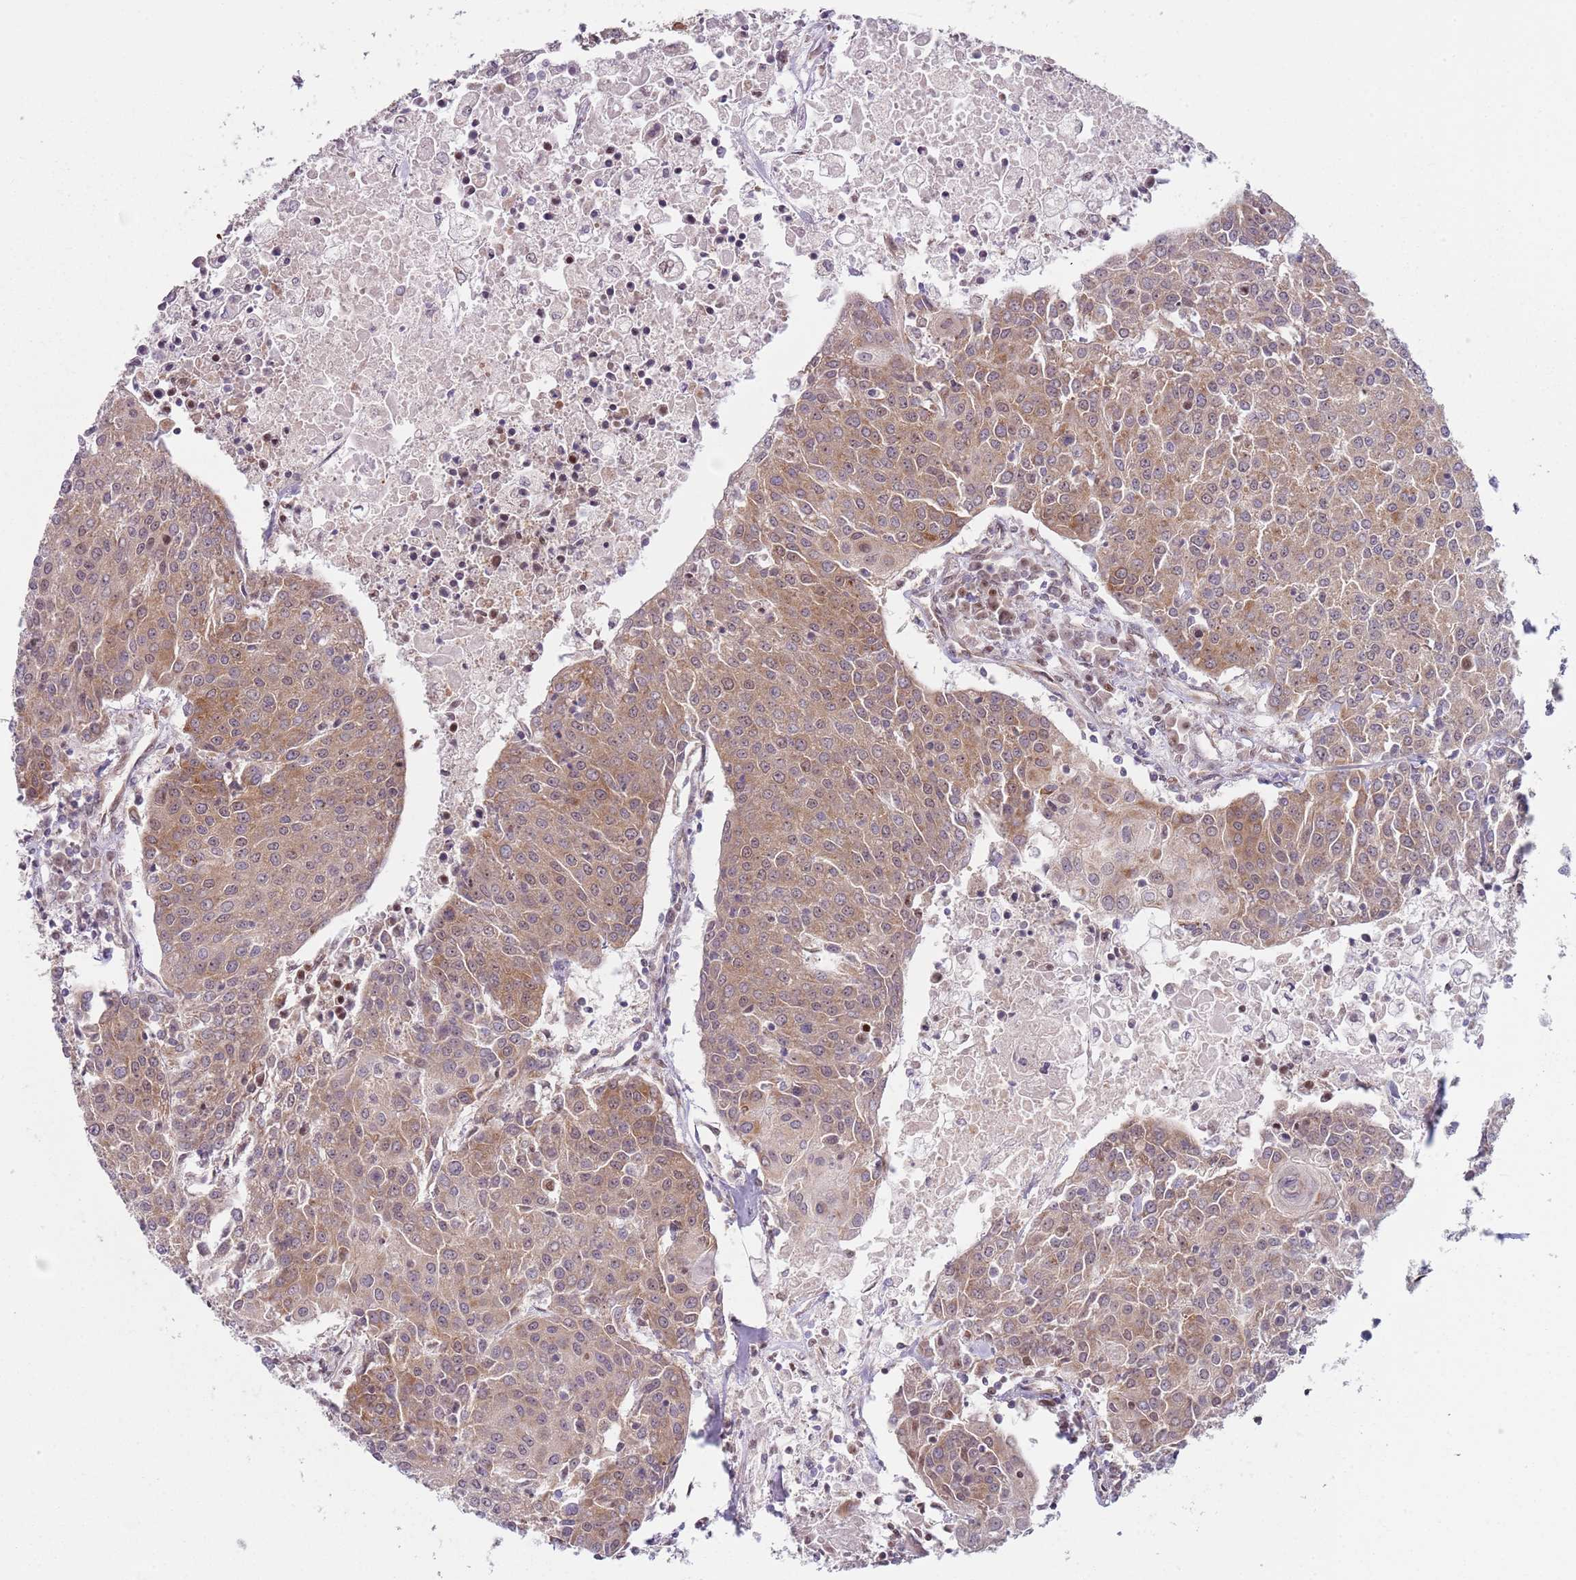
{"staining": {"intensity": "weak", "quantity": ">75%", "location": "cytoplasmic/membranous,nuclear"}, "tissue": "urothelial cancer", "cell_type": "Tumor cells", "image_type": "cancer", "snomed": [{"axis": "morphology", "description": "Urothelial carcinoma, High grade"}, {"axis": "topography", "description": "Urinary bladder"}], "caption": "Tumor cells show low levels of weak cytoplasmic/membranous and nuclear staining in about >75% of cells in human high-grade urothelial carcinoma. Using DAB (3,3'-diaminobenzidine) (brown) and hematoxylin (blue) stains, captured at high magnification using brightfield microscopy.", "gene": "SLC25A32", "patient": {"sex": "female", "age": 85}}